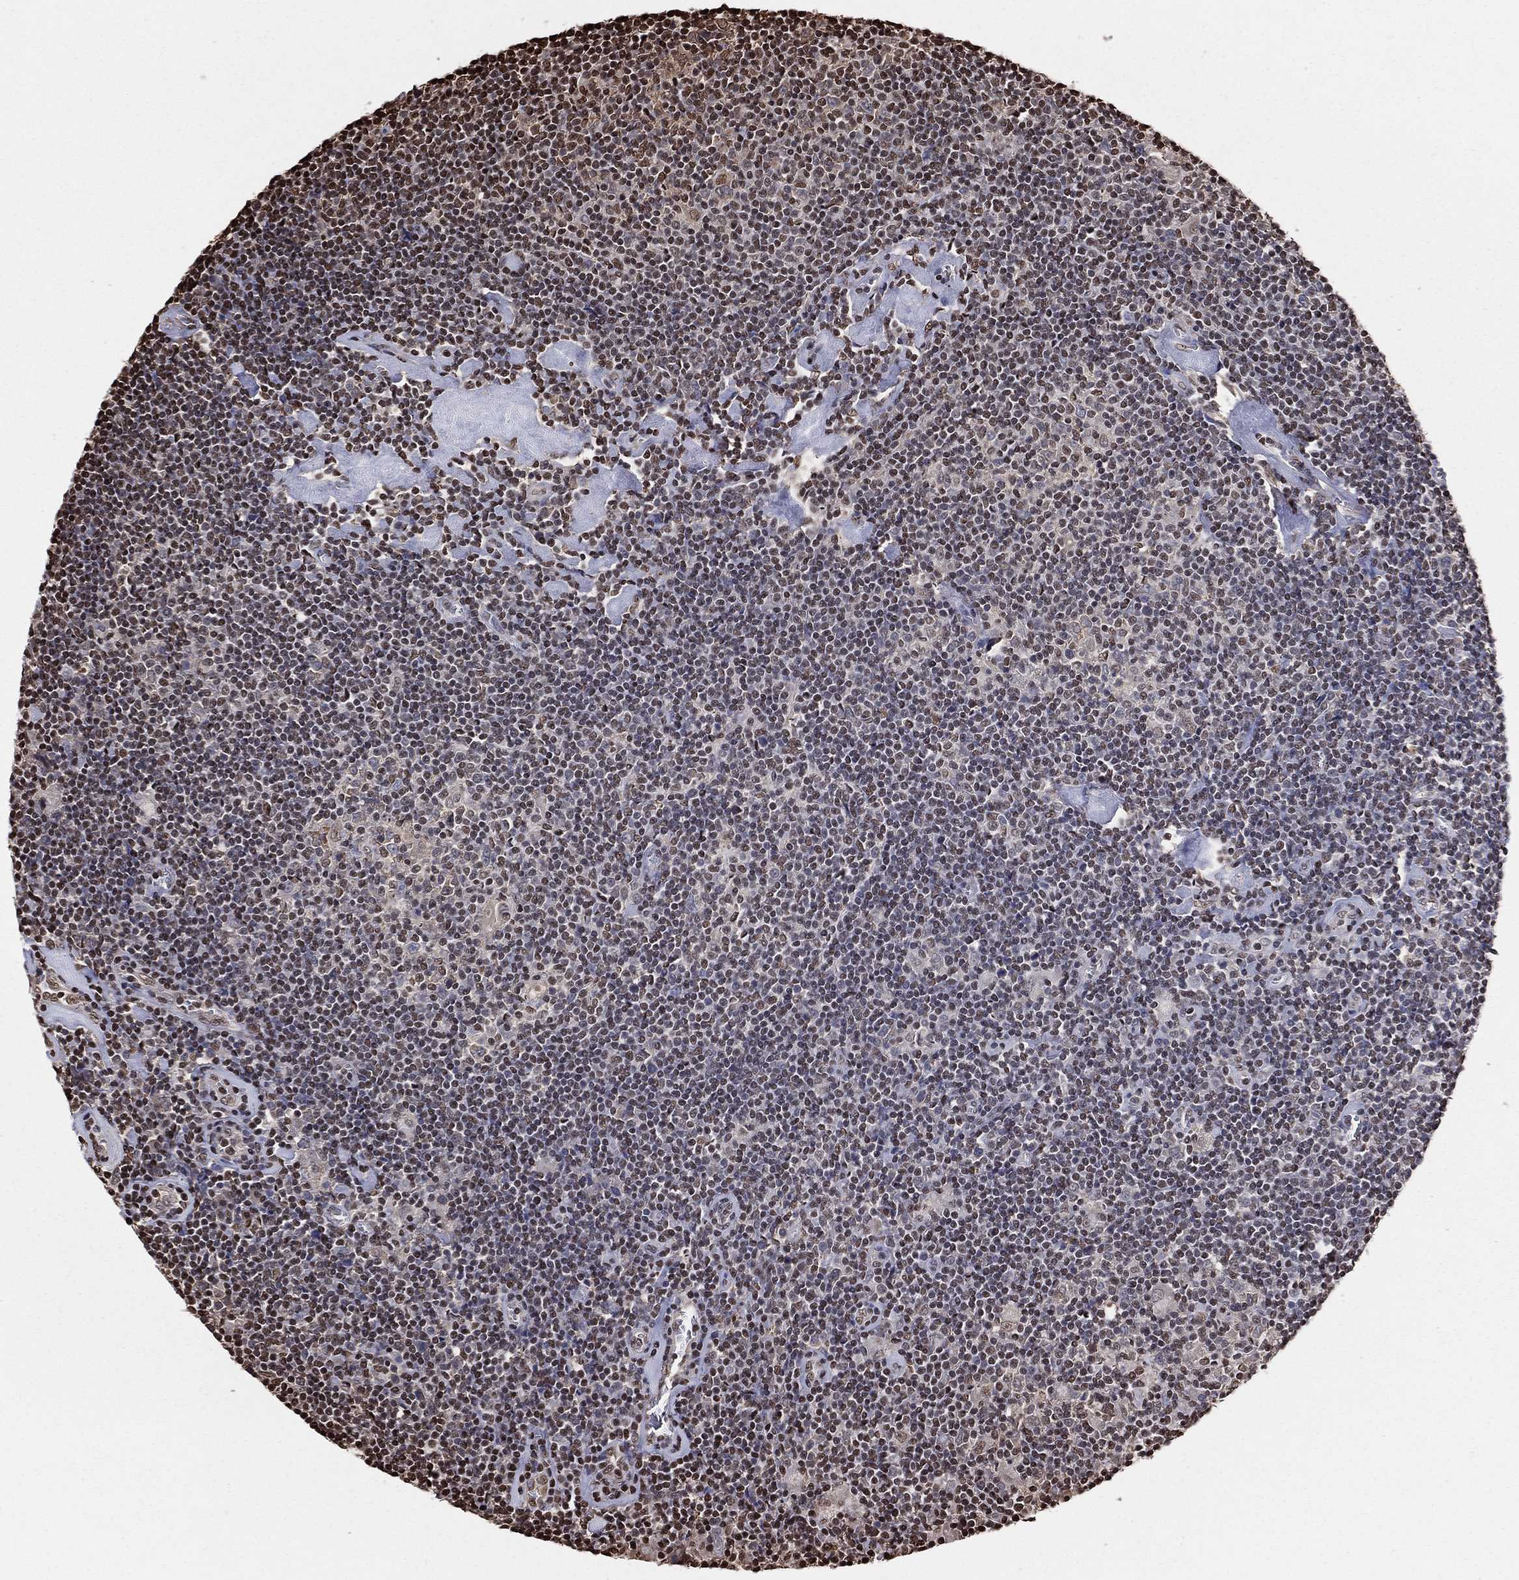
{"staining": {"intensity": "weak", "quantity": "25%-75%", "location": "nuclear"}, "tissue": "lymphoma", "cell_type": "Tumor cells", "image_type": "cancer", "snomed": [{"axis": "morphology", "description": "Hodgkin's disease, NOS"}, {"axis": "topography", "description": "Lymph node"}], "caption": "A low amount of weak nuclear staining is appreciated in approximately 25%-75% of tumor cells in Hodgkin's disease tissue.", "gene": "GAPDH", "patient": {"sex": "male", "age": 40}}